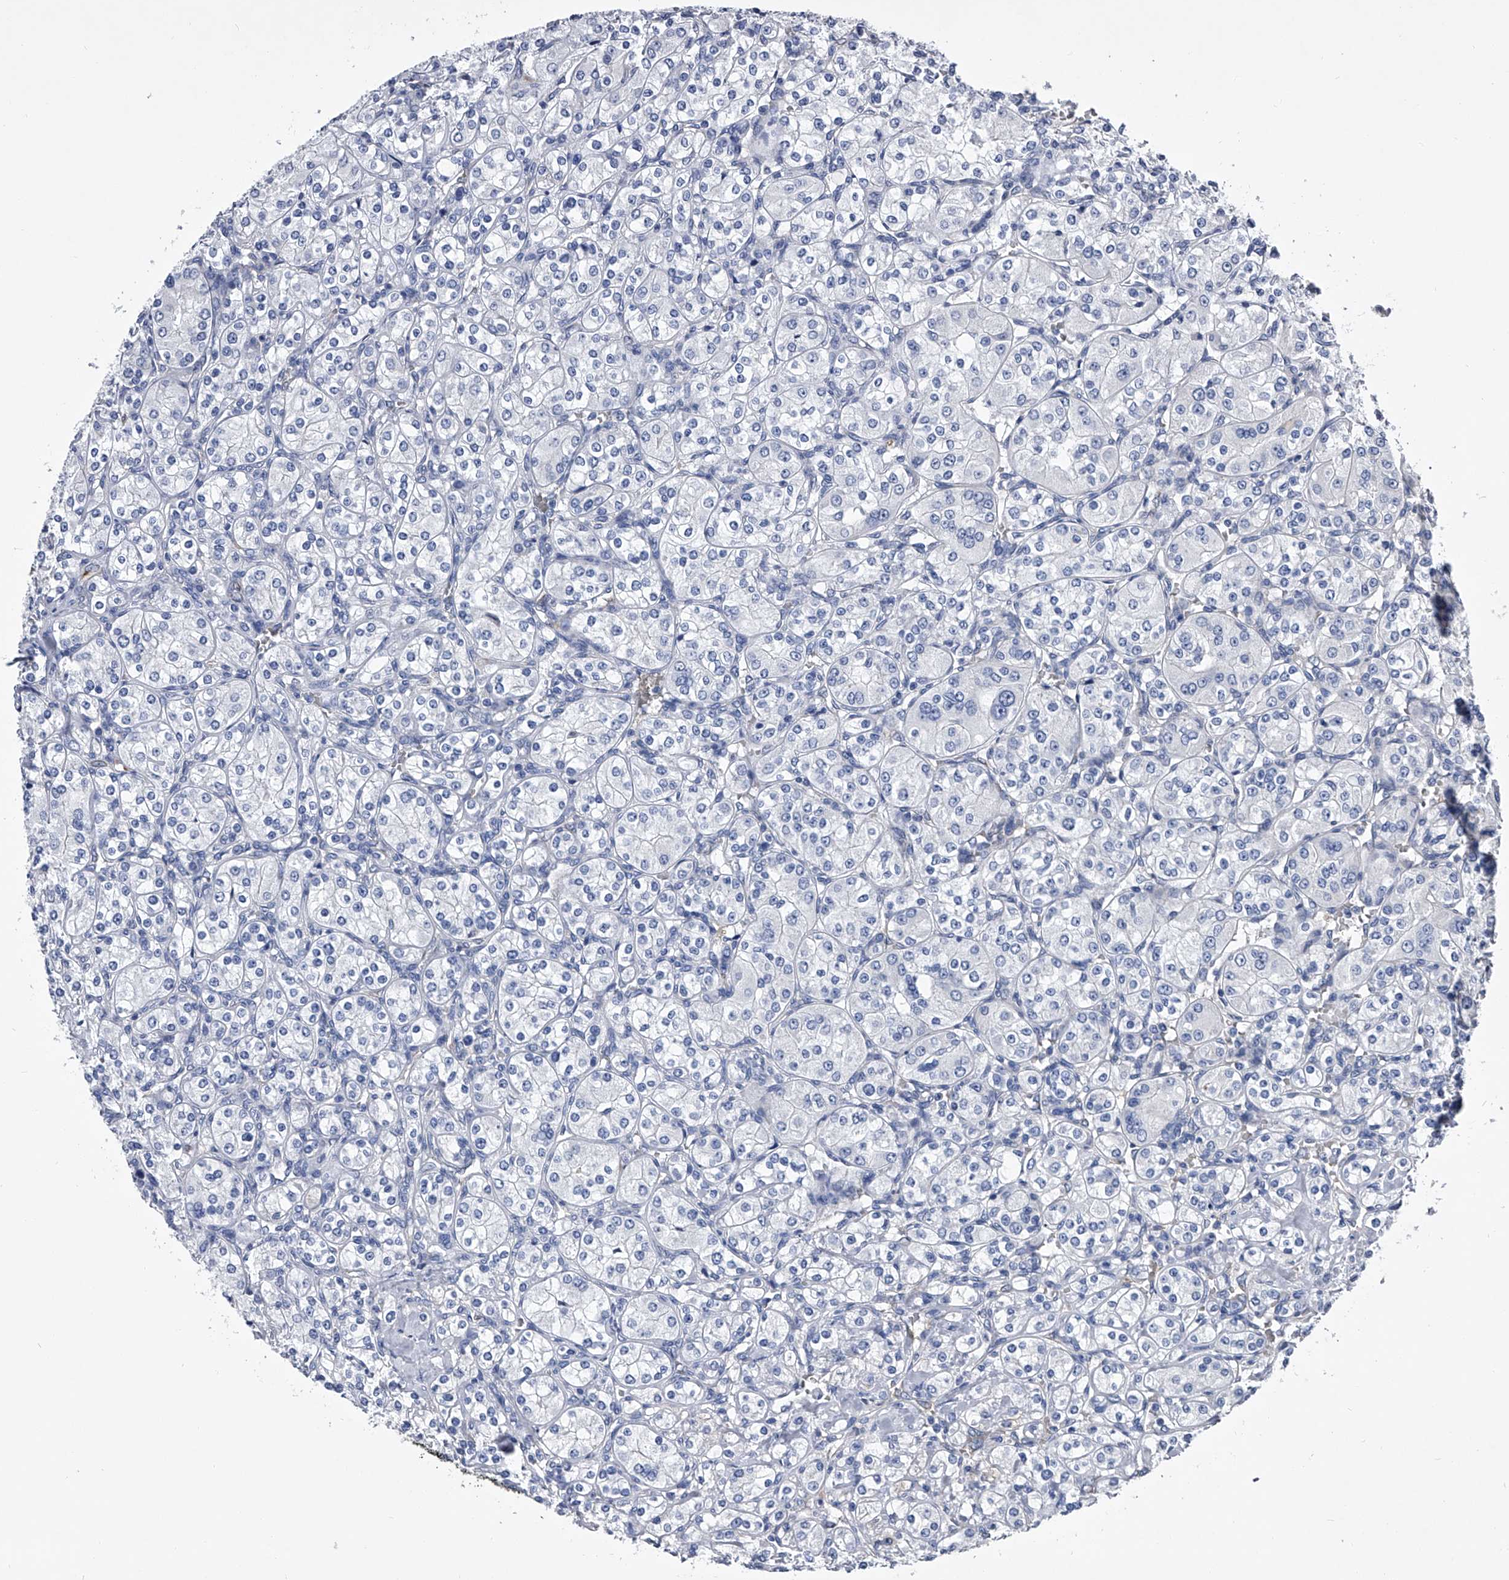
{"staining": {"intensity": "negative", "quantity": "none", "location": "none"}, "tissue": "renal cancer", "cell_type": "Tumor cells", "image_type": "cancer", "snomed": [{"axis": "morphology", "description": "Adenocarcinoma, NOS"}, {"axis": "topography", "description": "Kidney"}], "caption": "Protein analysis of renal cancer shows no significant staining in tumor cells.", "gene": "EFCAB7", "patient": {"sex": "male", "age": 77}}